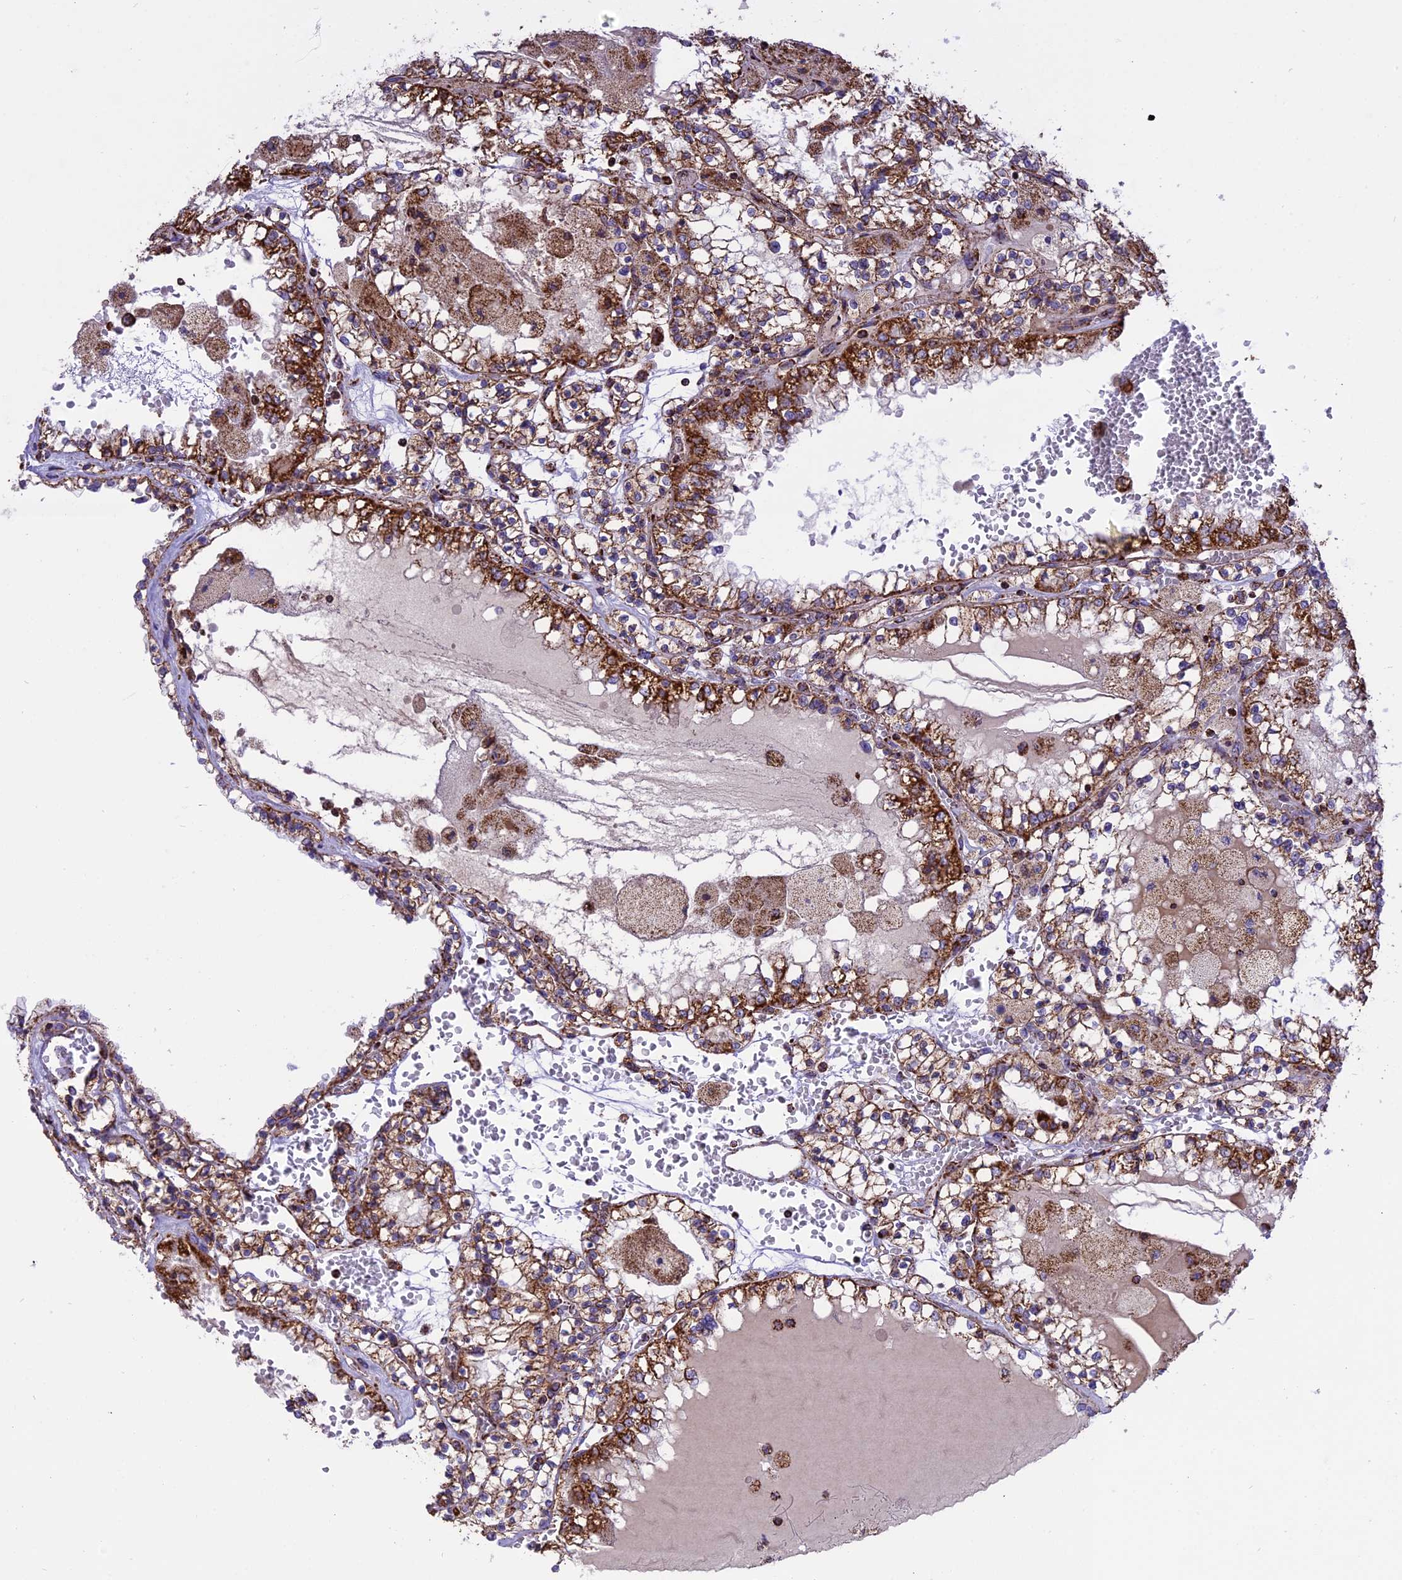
{"staining": {"intensity": "strong", "quantity": ">75%", "location": "cytoplasmic/membranous"}, "tissue": "renal cancer", "cell_type": "Tumor cells", "image_type": "cancer", "snomed": [{"axis": "morphology", "description": "Adenocarcinoma, NOS"}, {"axis": "topography", "description": "Kidney"}], "caption": "Tumor cells show strong cytoplasmic/membranous expression in about >75% of cells in adenocarcinoma (renal).", "gene": "TTC4", "patient": {"sex": "female", "age": 56}}